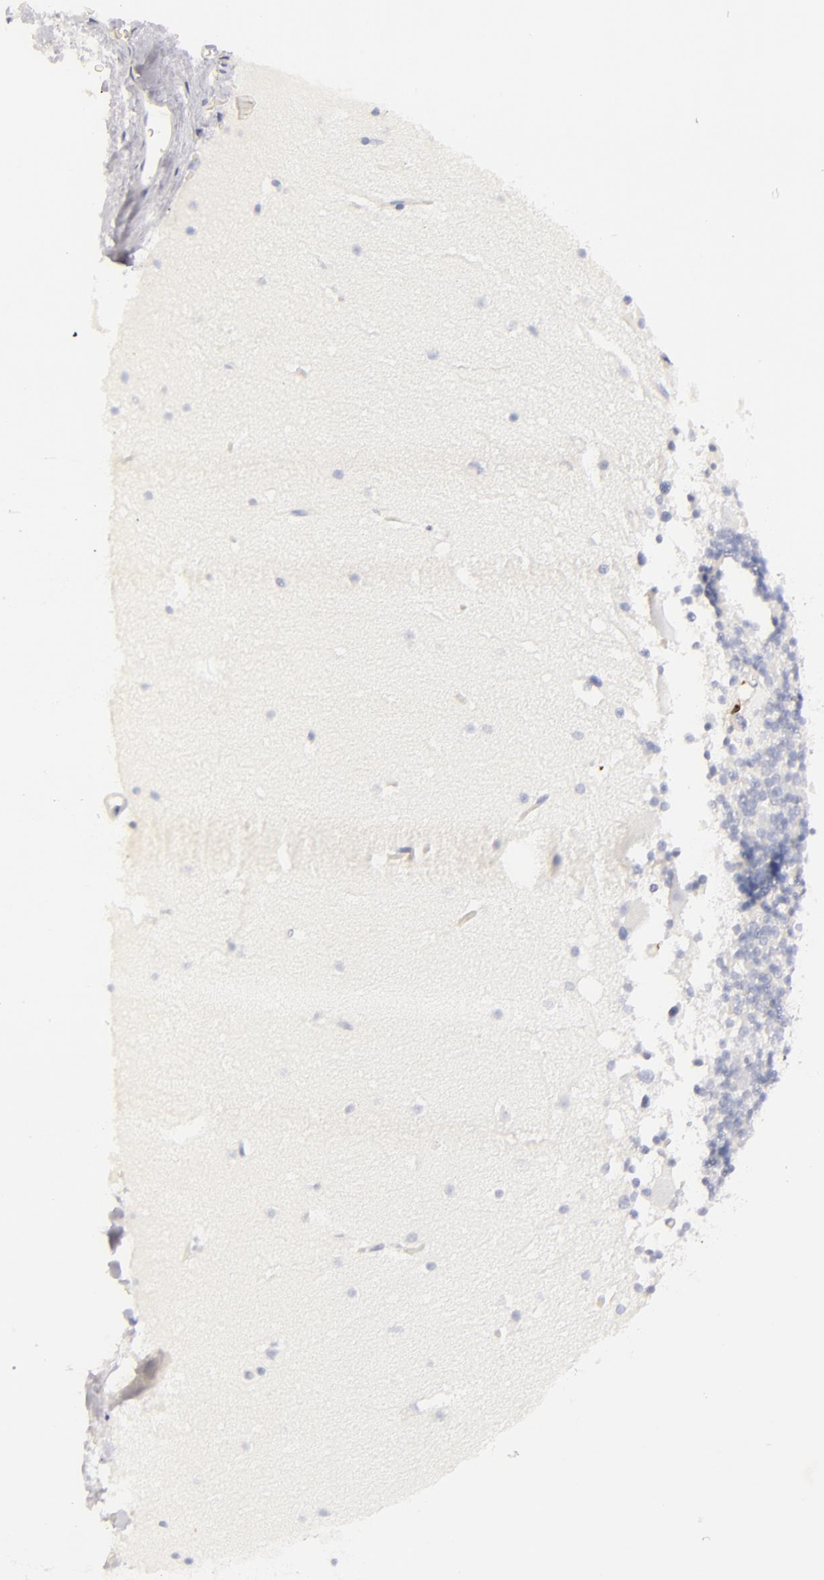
{"staining": {"intensity": "negative", "quantity": "none", "location": "none"}, "tissue": "cerebellum", "cell_type": "Cells in granular layer", "image_type": "normal", "snomed": [{"axis": "morphology", "description": "Normal tissue, NOS"}, {"axis": "topography", "description": "Cerebellum"}], "caption": "This is an immunohistochemistry micrograph of normal human cerebellum. There is no positivity in cells in granular layer.", "gene": "F13A1", "patient": {"sex": "female", "age": 19}}